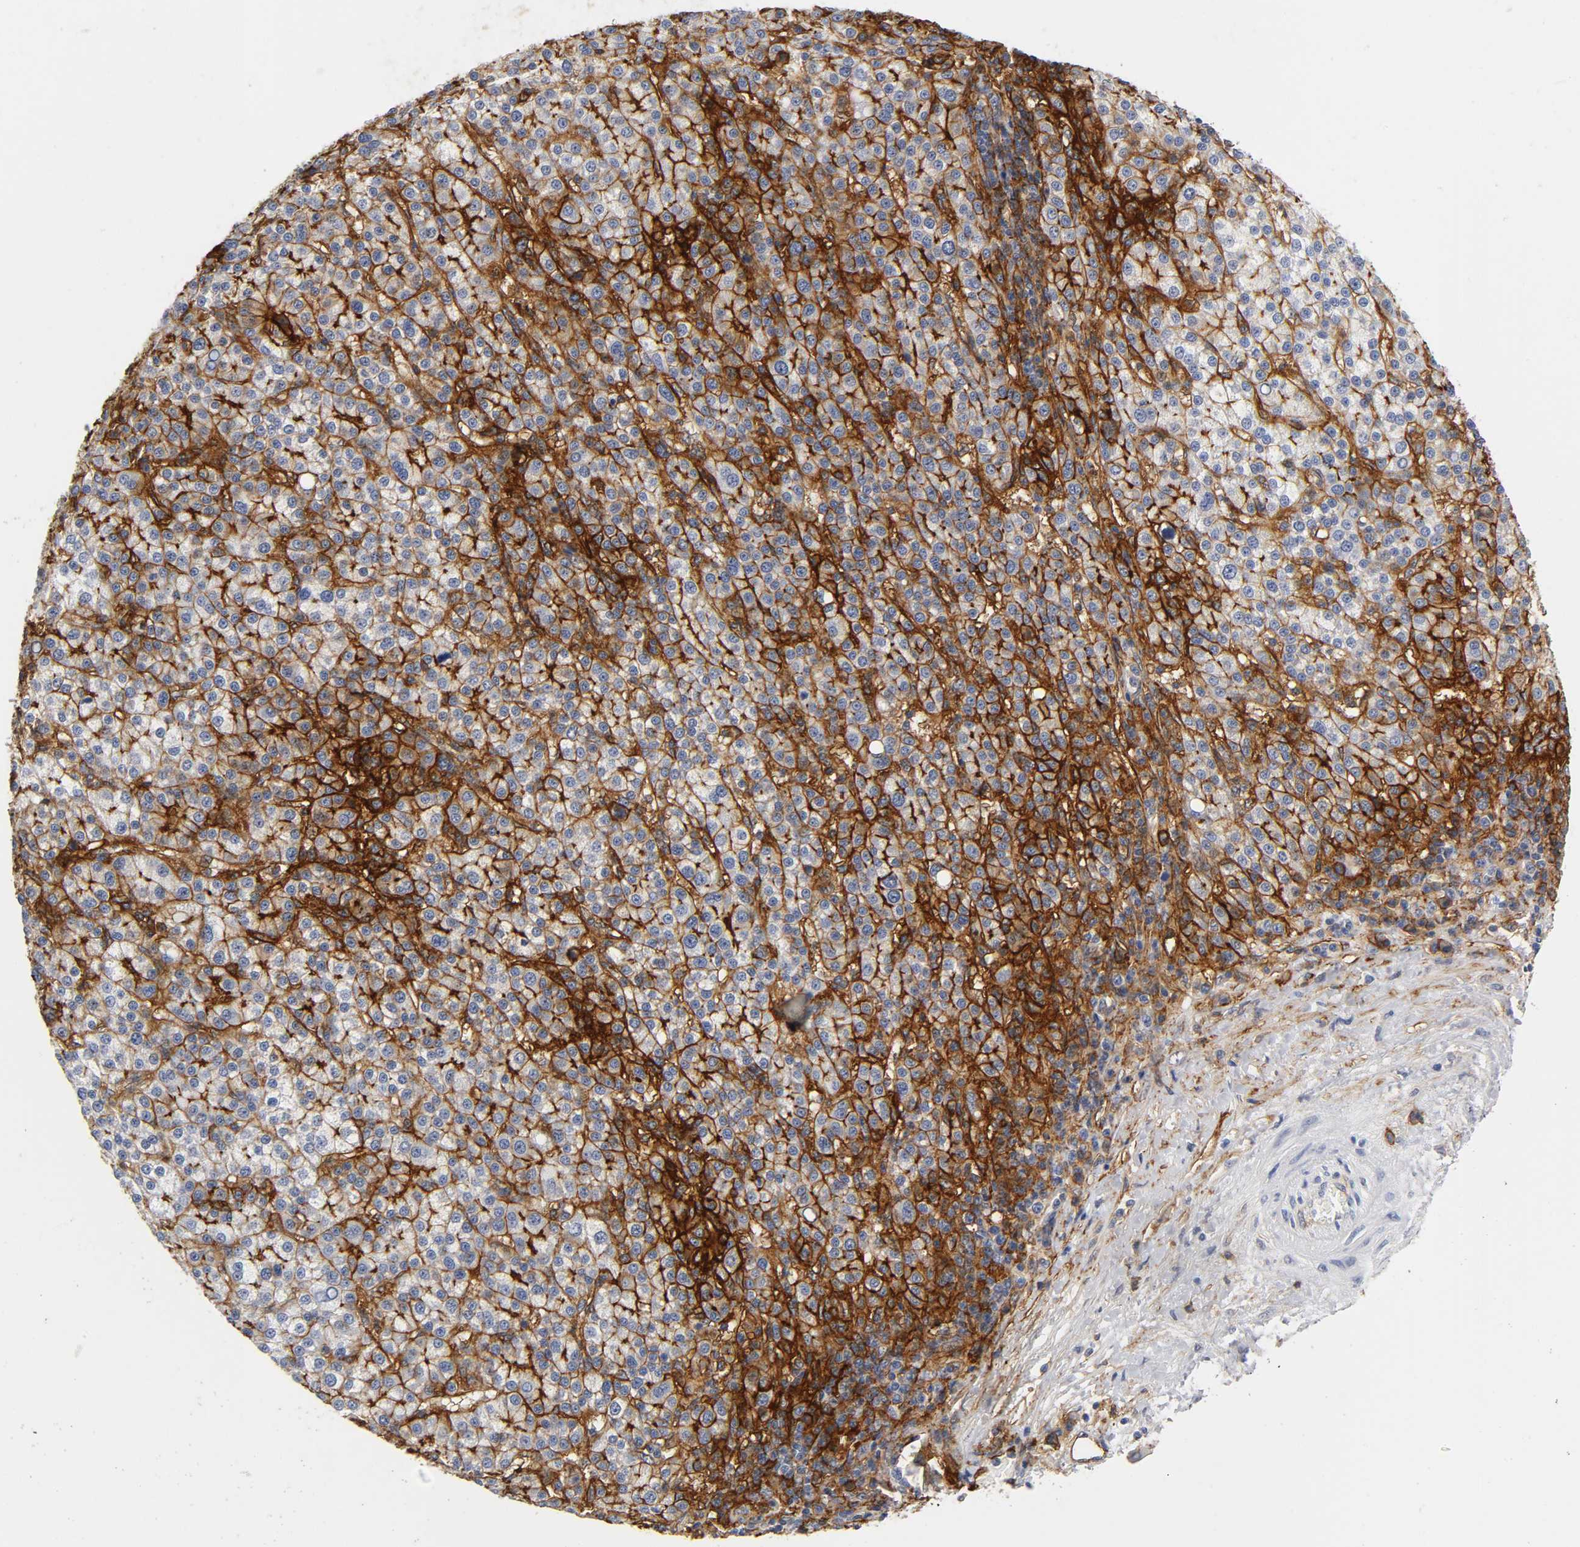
{"staining": {"intensity": "strong", "quantity": ">75%", "location": "cytoplasmic/membranous"}, "tissue": "liver cancer", "cell_type": "Tumor cells", "image_type": "cancer", "snomed": [{"axis": "morphology", "description": "Carcinoma, Hepatocellular, NOS"}, {"axis": "topography", "description": "Liver"}], "caption": "An image of hepatocellular carcinoma (liver) stained for a protein reveals strong cytoplasmic/membranous brown staining in tumor cells. Using DAB (brown) and hematoxylin (blue) stains, captured at high magnification using brightfield microscopy.", "gene": "ICAM1", "patient": {"sex": "female", "age": 58}}